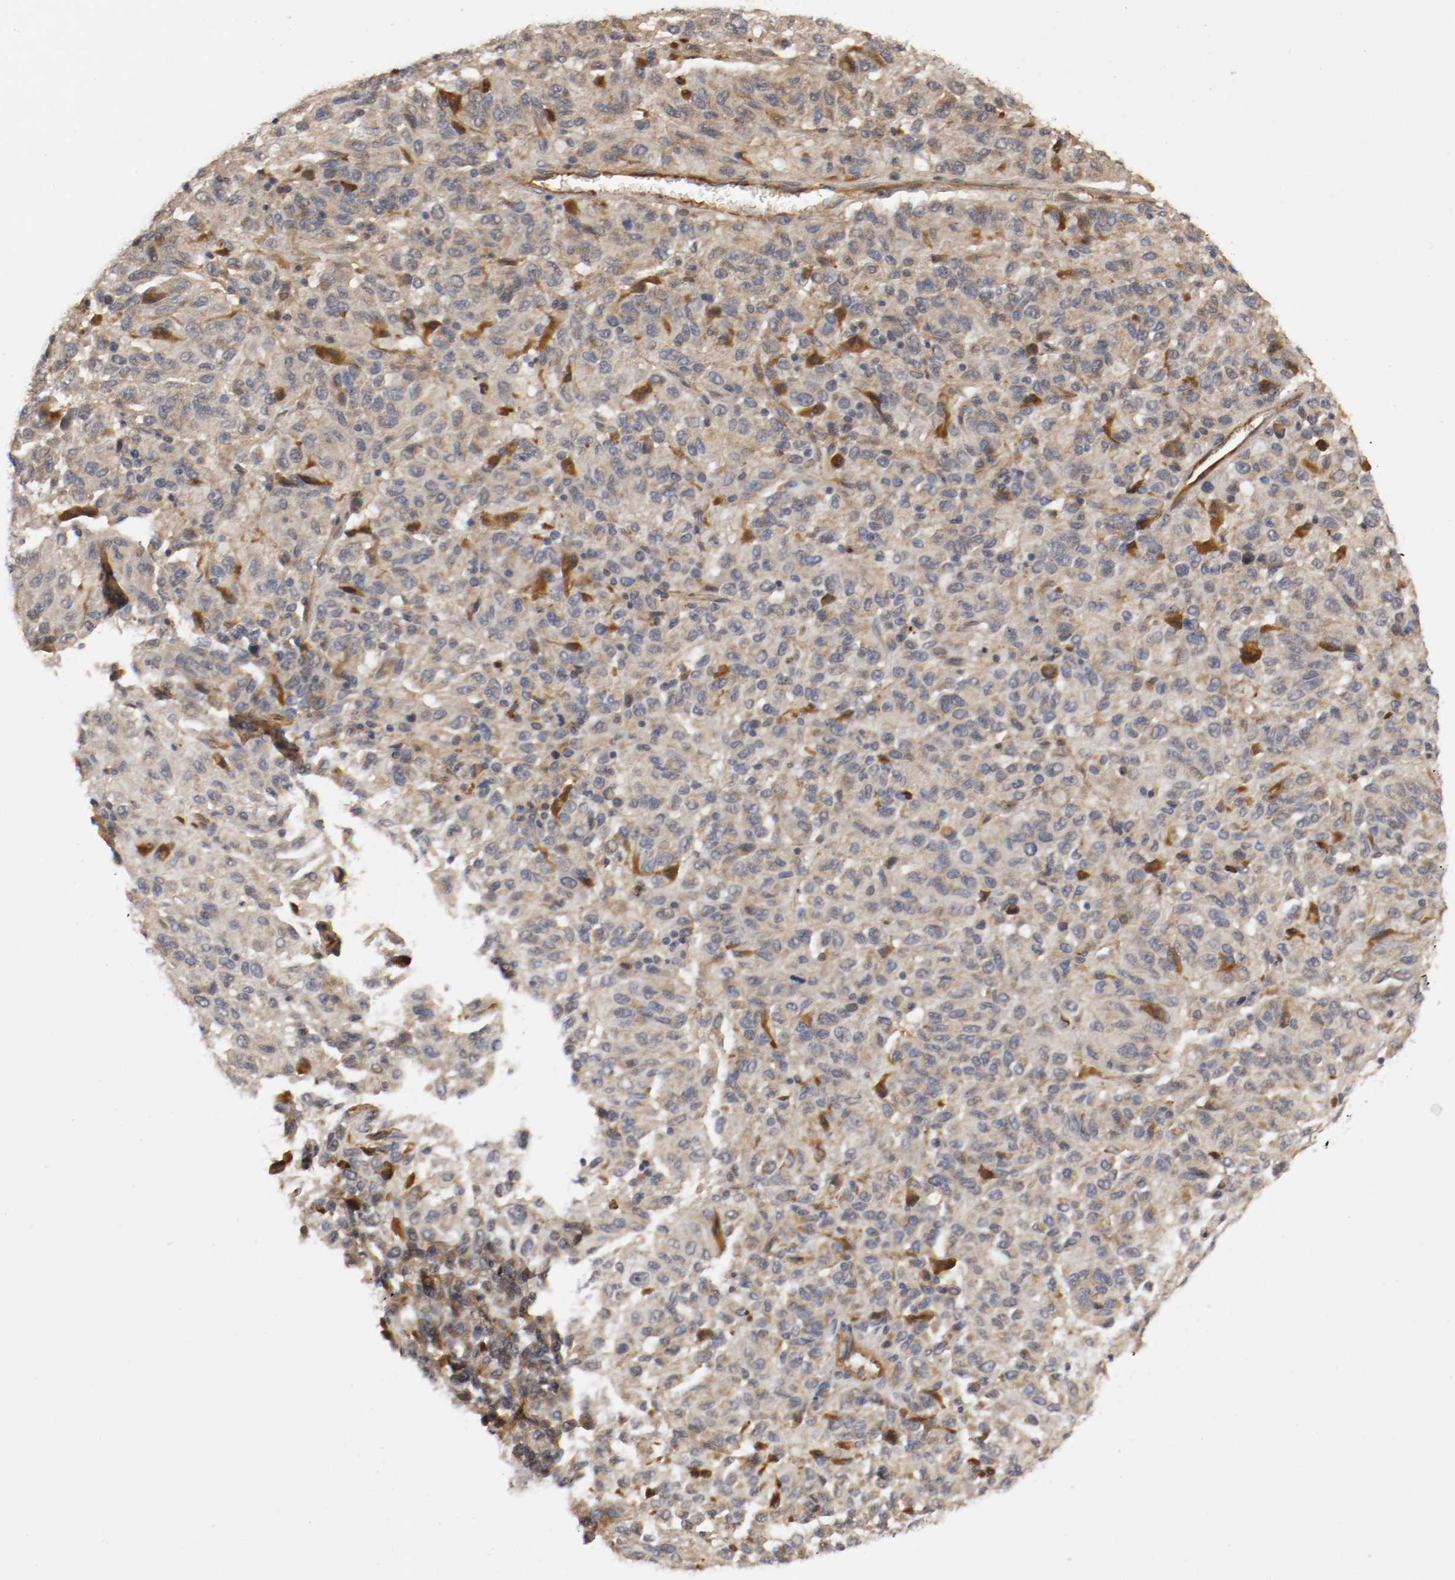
{"staining": {"intensity": "weak", "quantity": "25%-75%", "location": "cytoplasmic/membranous,nuclear"}, "tissue": "melanoma", "cell_type": "Tumor cells", "image_type": "cancer", "snomed": [{"axis": "morphology", "description": "Malignant melanoma, Metastatic site"}, {"axis": "topography", "description": "Lung"}], "caption": "Immunohistochemical staining of malignant melanoma (metastatic site) reveals weak cytoplasmic/membranous and nuclear protein positivity in approximately 25%-75% of tumor cells.", "gene": "TNFRSF1B", "patient": {"sex": "male", "age": 64}}